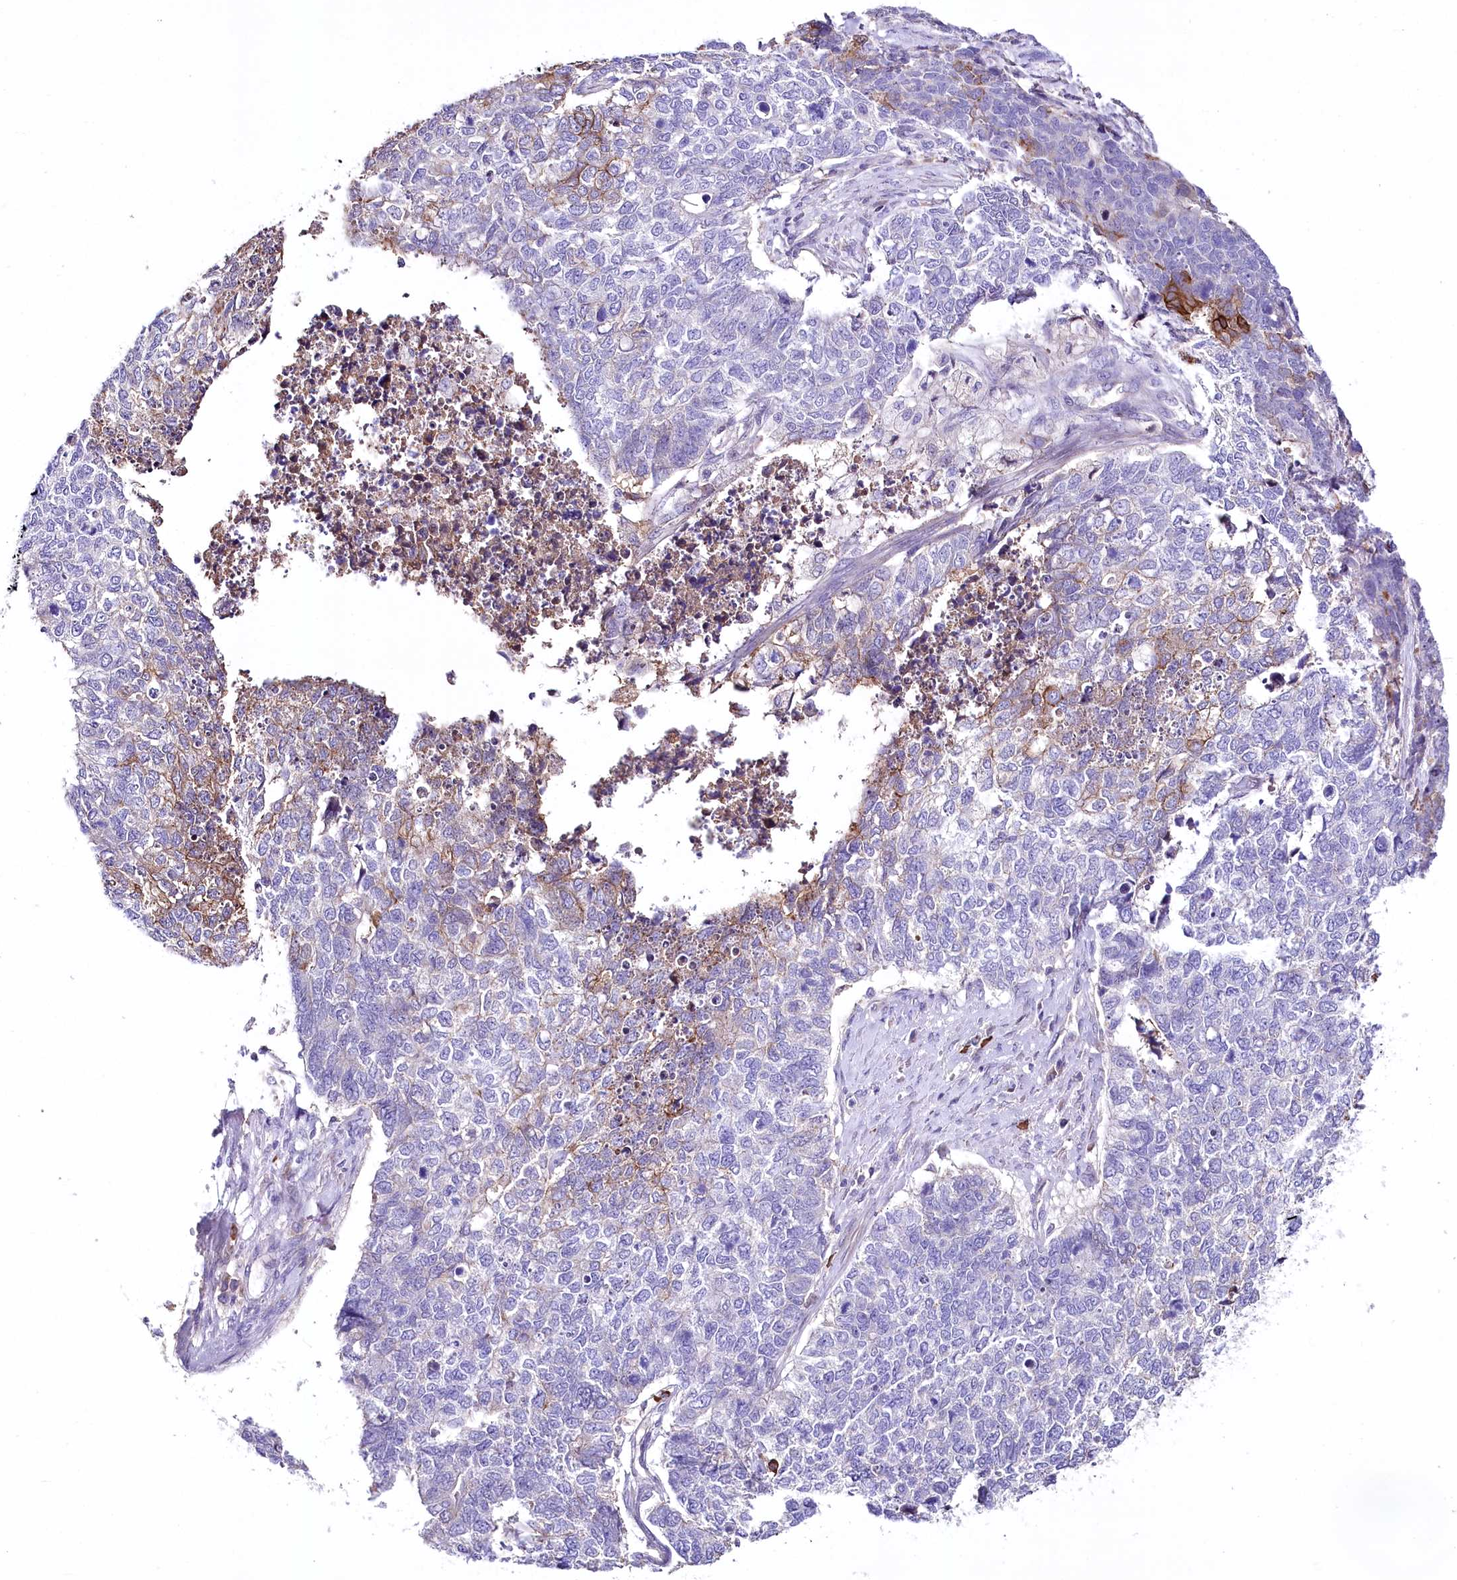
{"staining": {"intensity": "moderate", "quantity": "<25%", "location": "cytoplasmic/membranous"}, "tissue": "cervical cancer", "cell_type": "Tumor cells", "image_type": "cancer", "snomed": [{"axis": "morphology", "description": "Squamous cell carcinoma, NOS"}, {"axis": "topography", "description": "Cervix"}], "caption": "Brown immunohistochemical staining in cervical cancer (squamous cell carcinoma) shows moderate cytoplasmic/membranous staining in about <25% of tumor cells. (DAB IHC with brightfield microscopy, high magnification).", "gene": "CEP164", "patient": {"sex": "female", "age": 63}}